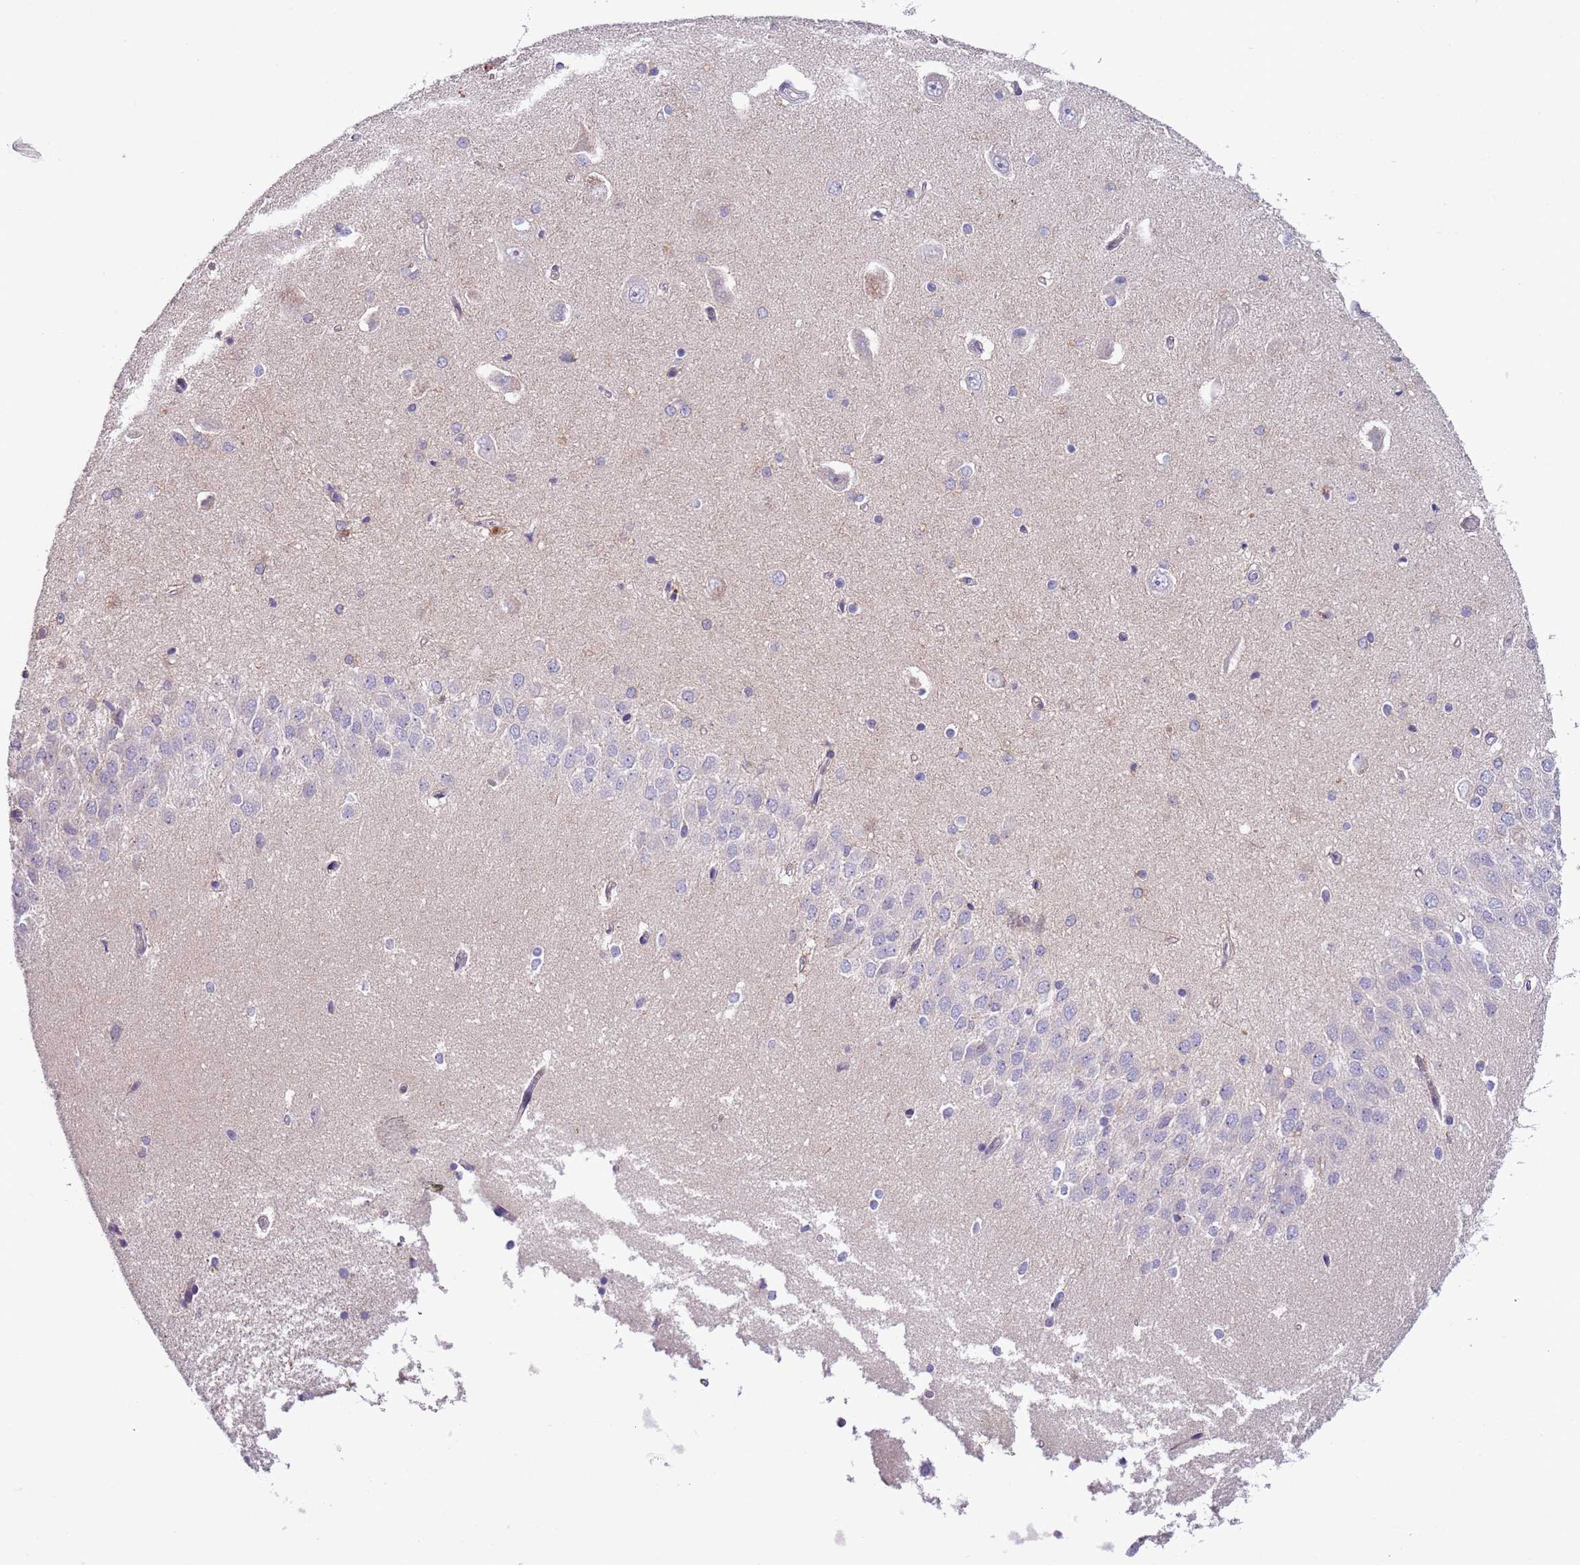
{"staining": {"intensity": "negative", "quantity": "none", "location": "none"}, "tissue": "hippocampus", "cell_type": "Glial cells", "image_type": "normal", "snomed": [{"axis": "morphology", "description": "Normal tissue, NOS"}, {"axis": "topography", "description": "Hippocampus"}], "caption": "This is a micrograph of immunohistochemistry (IHC) staining of normal hippocampus, which shows no positivity in glial cells.", "gene": "HES3", "patient": {"sex": "male", "age": 45}}